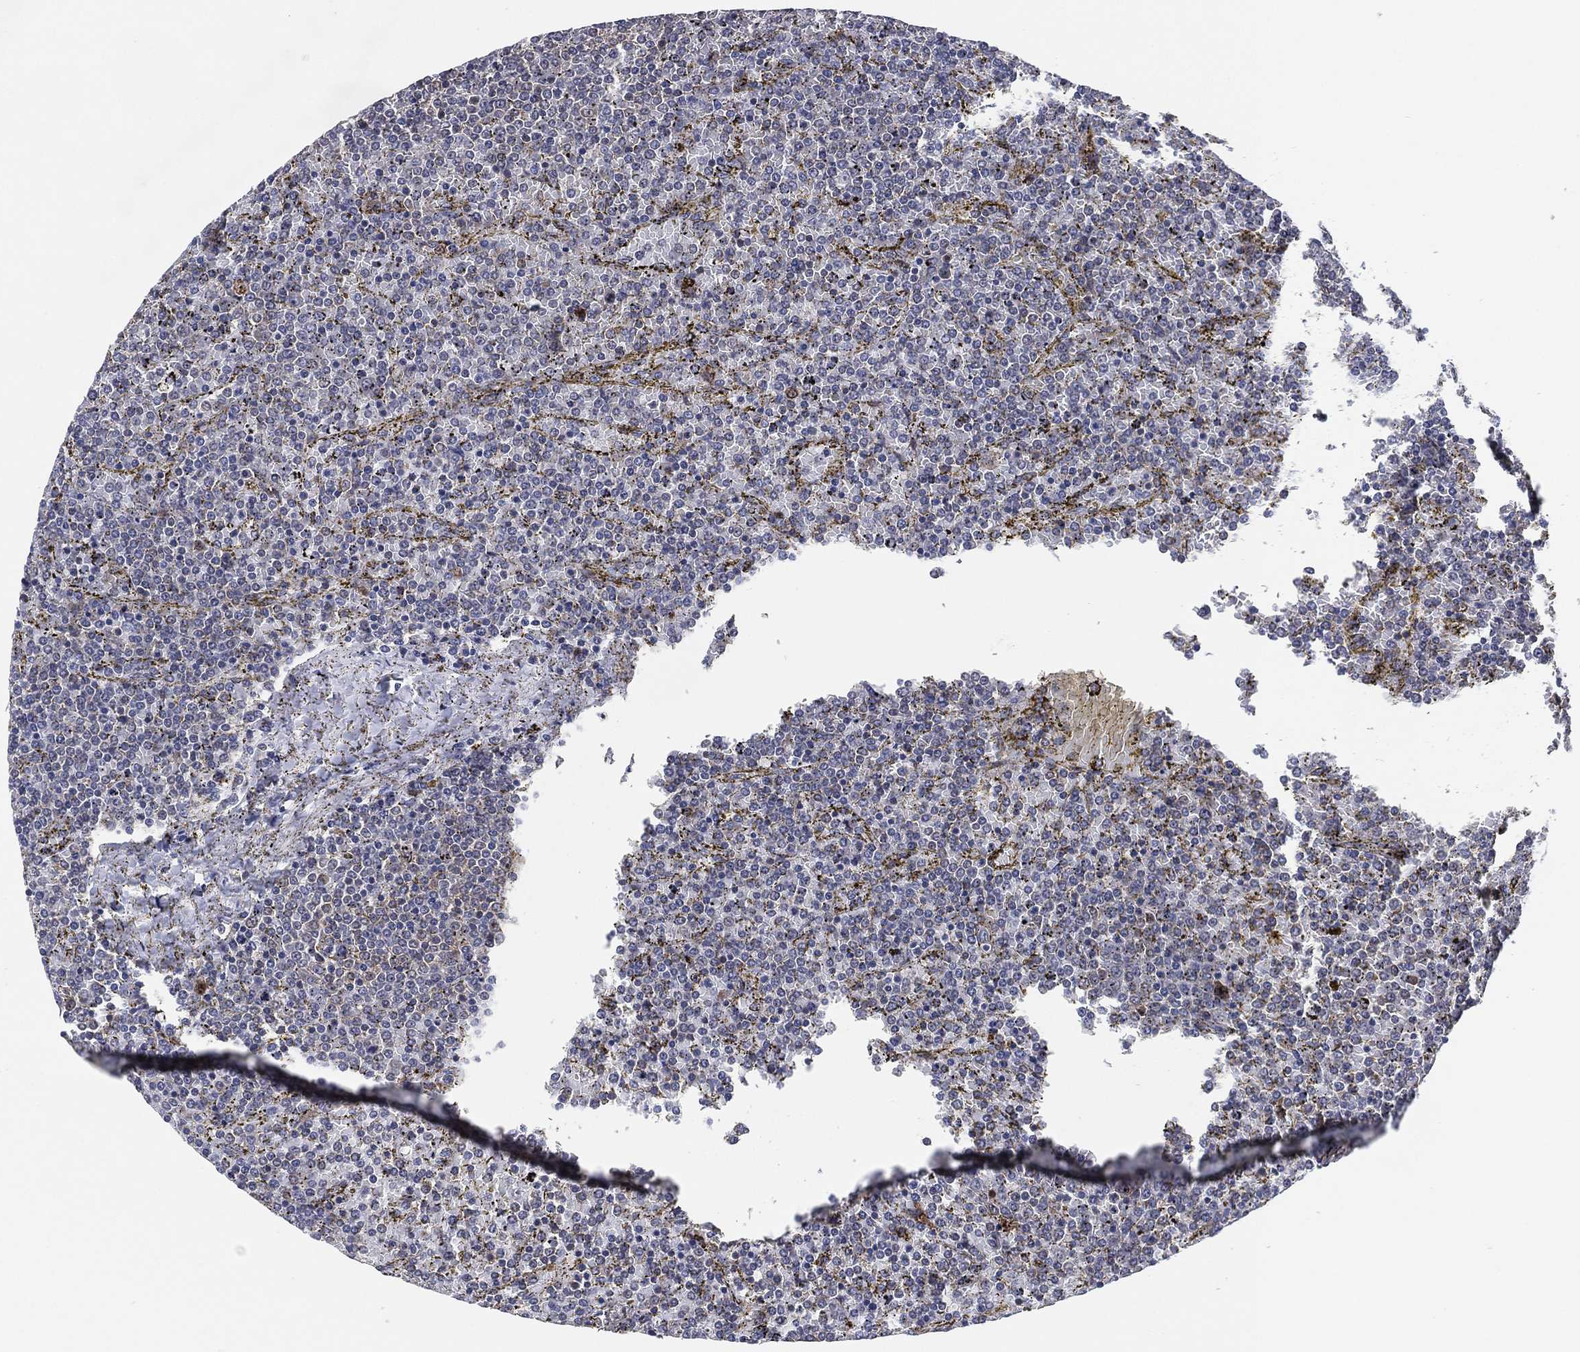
{"staining": {"intensity": "negative", "quantity": "none", "location": "none"}, "tissue": "lymphoma", "cell_type": "Tumor cells", "image_type": "cancer", "snomed": [{"axis": "morphology", "description": "Malignant lymphoma, non-Hodgkin's type, Low grade"}, {"axis": "topography", "description": "Spleen"}], "caption": "Immunohistochemical staining of human malignant lymphoma, non-Hodgkin's type (low-grade) reveals no significant staining in tumor cells.", "gene": "FAM104A", "patient": {"sex": "female", "age": 77}}